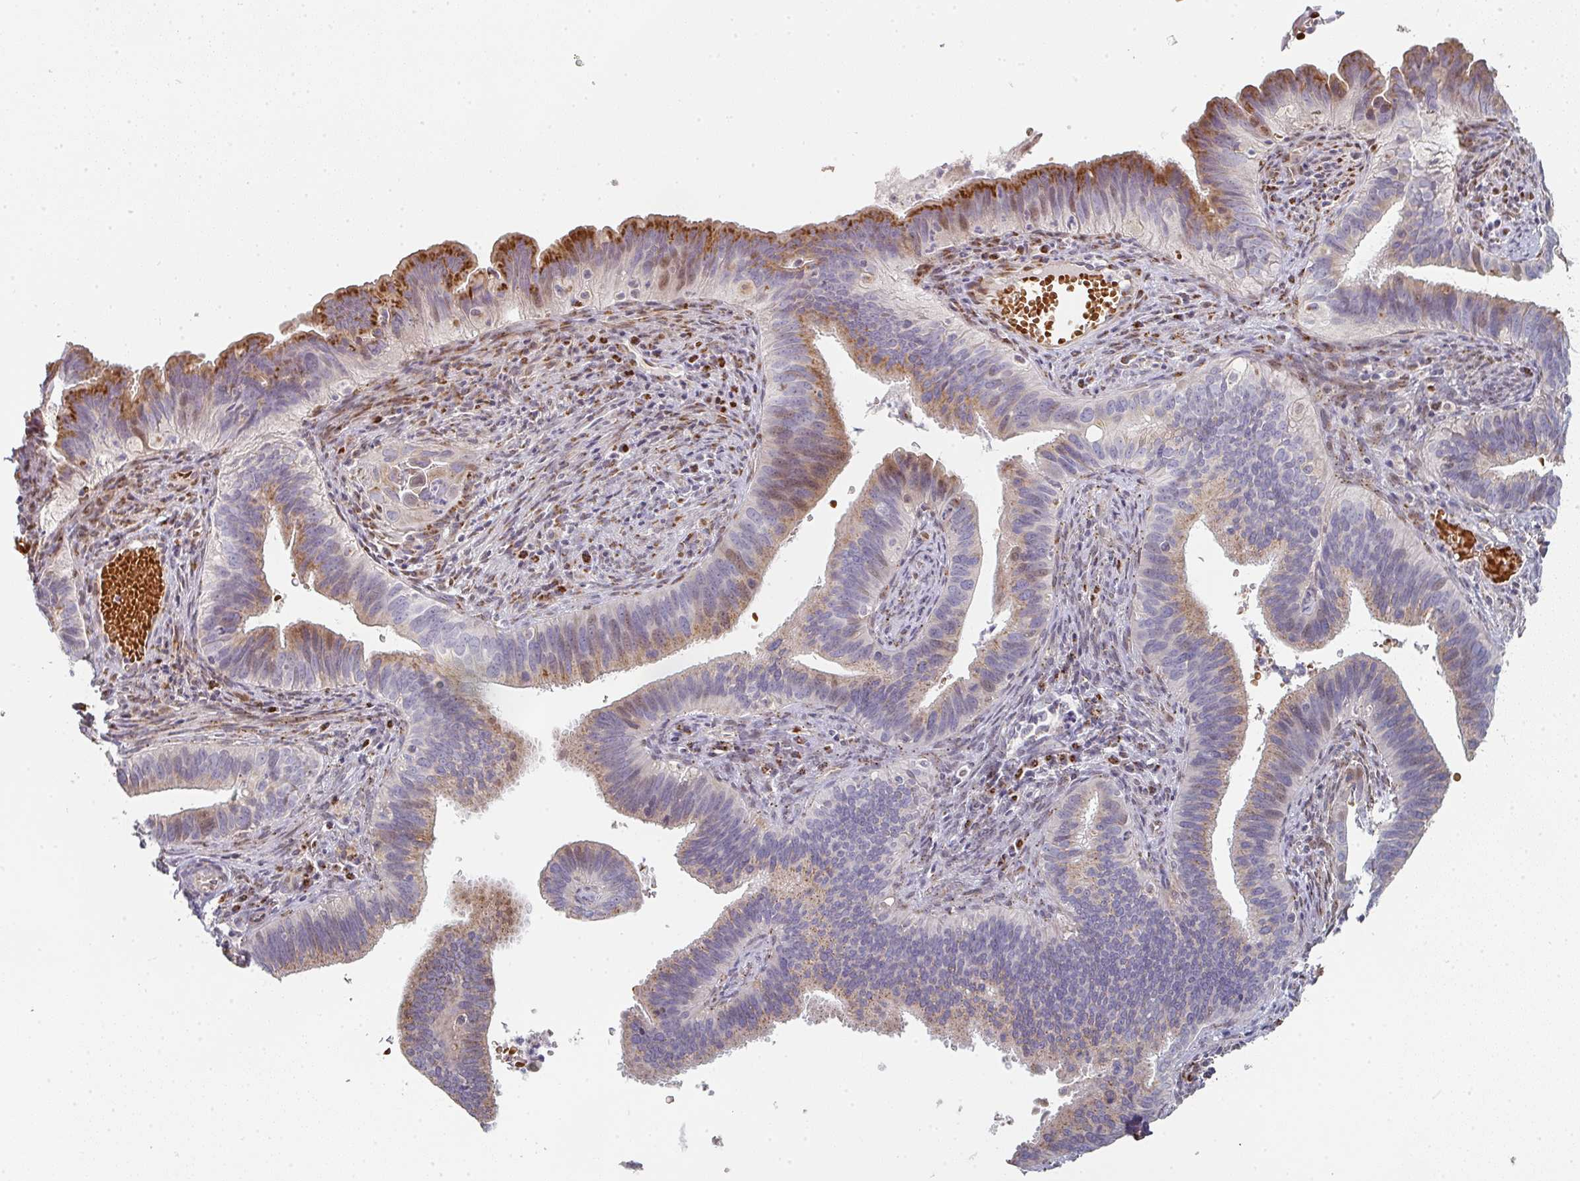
{"staining": {"intensity": "moderate", "quantity": "25%-75%", "location": "cytoplasmic/membranous"}, "tissue": "cervical cancer", "cell_type": "Tumor cells", "image_type": "cancer", "snomed": [{"axis": "morphology", "description": "Adenocarcinoma, NOS"}, {"axis": "topography", "description": "Cervix"}], "caption": "Cervical adenocarcinoma stained with a brown dye shows moderate cytoplasmic/membranous positive expression in about 25%-75% of tumor cells.", "gene": "ZNF526", "patient": {"sex": "female", "age": 42}}